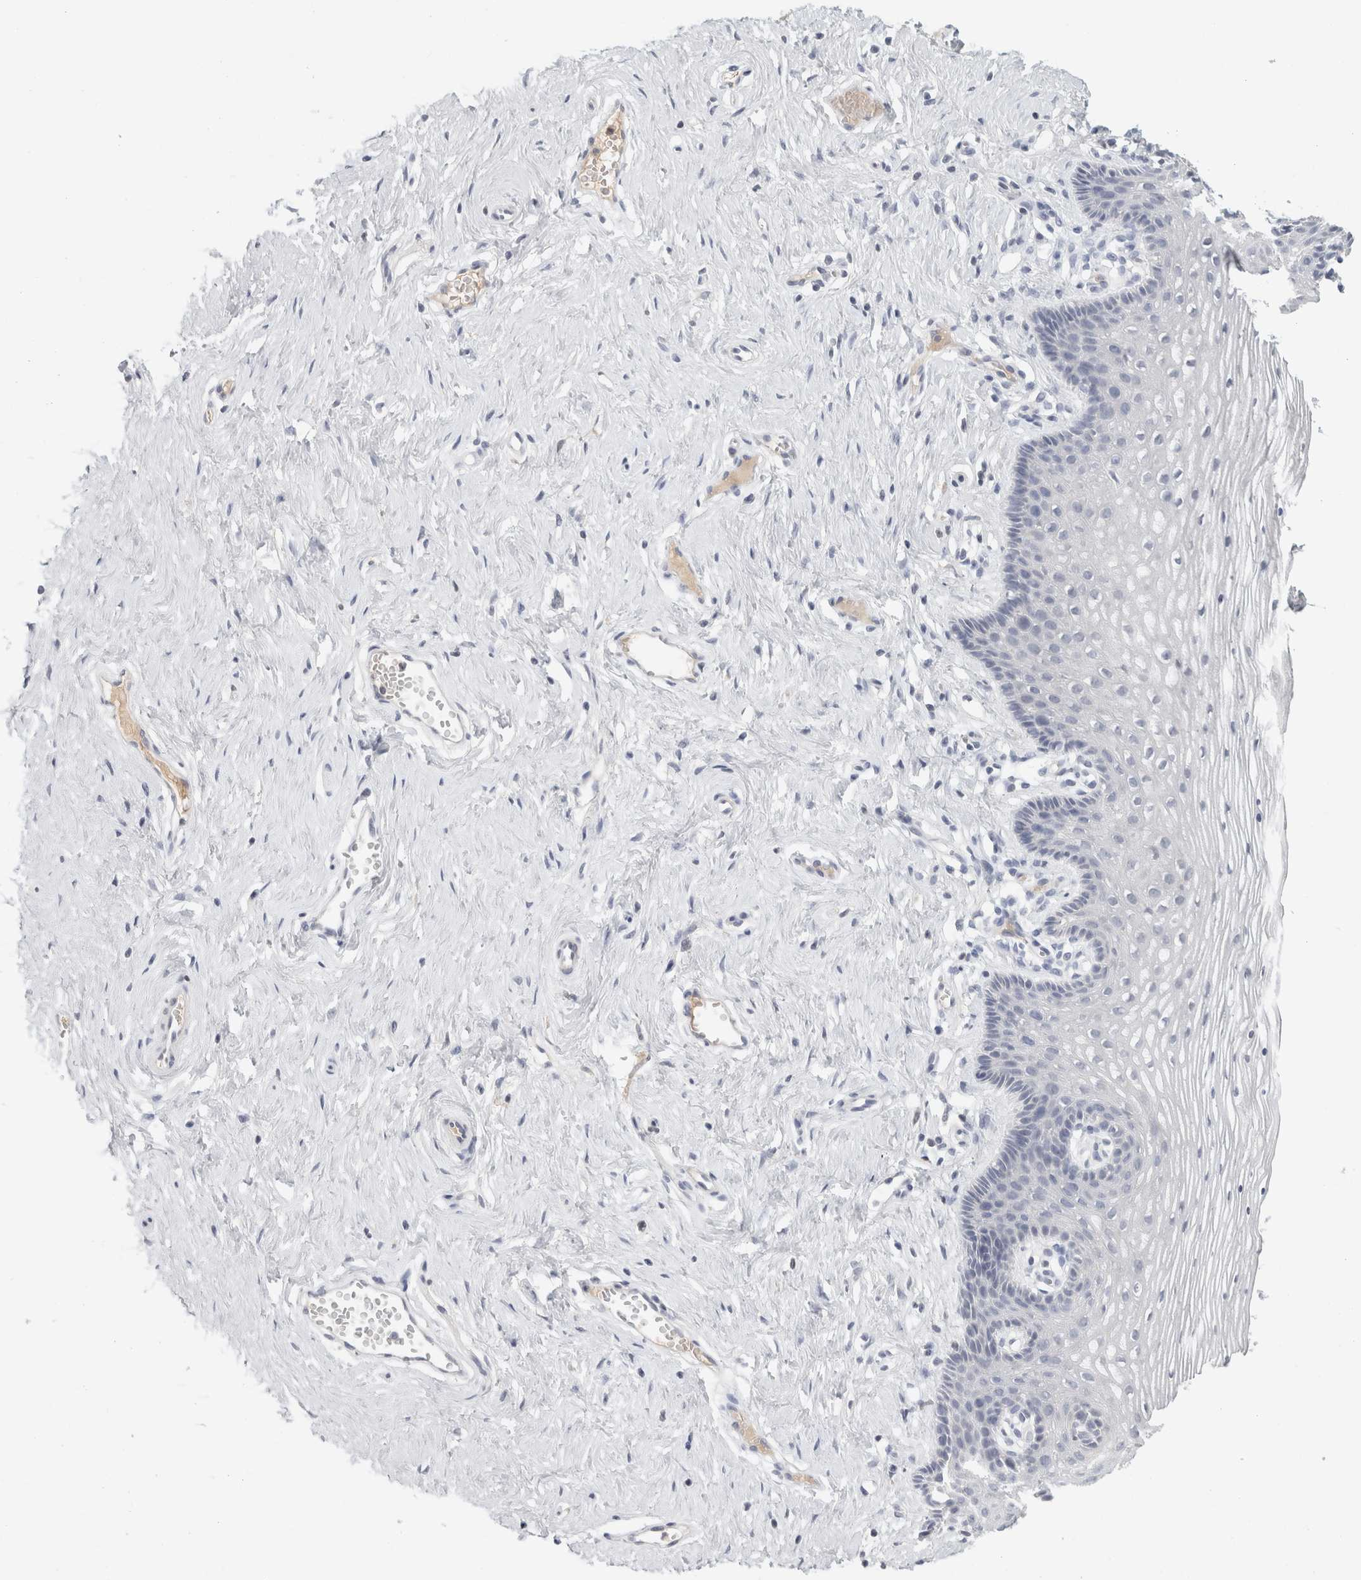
{"staining": {"intensity": "negative", "quantity": "none", "location": "none"}, "tissue": "vagina", "cell_type": "Squamous epithelial cells", "image_type": "normal", "snomed": [{"axis": "morphology", "description": "Normal tissue, NOS"}, {"axis": "topography", "description": "Vagina"}], "caption": "This photomicrograph is of normal vagina stained with IHC to label a protein in brown with the nuclei are counter-stained blue. There is no expression in squamous epithelial cells.", "gene": "STK31", "patient": {"sex": "female", "age": 32}}